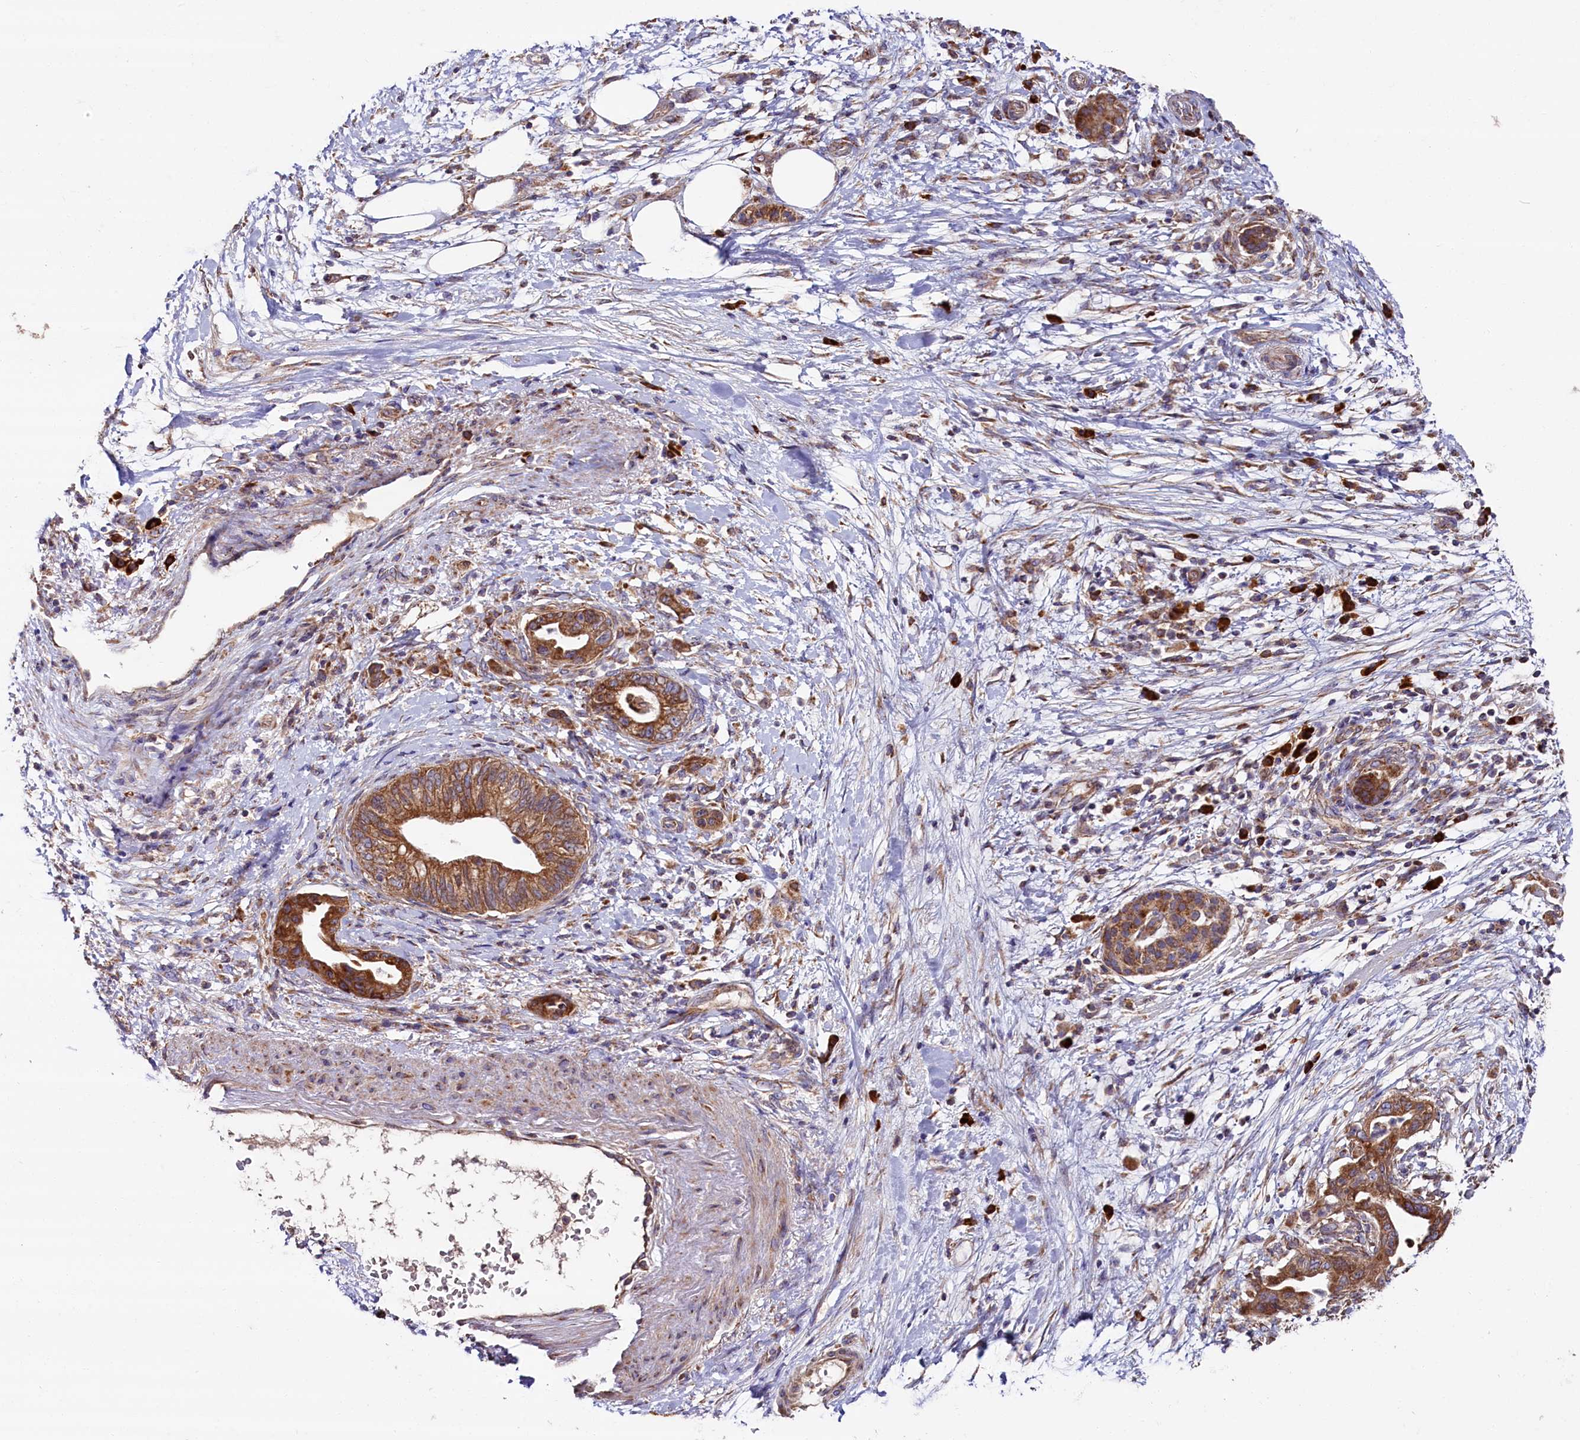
{"staining": {"intensity": "moderate", "quantity": ">75%", "location": "cytoplasmic/membranous"}, "tissue": "pancreatic cancer", "cell_type": "Tumor cells", "image_type": "cancer", "snomed": [{"axis": "morphology", "description": "Adenocarcinoma, NOS"}, {"axis": "topography", "description": "Pancreas"}], "caption": "The micrograph demonstrates immunohistochemical staining of pancreatic adenocarcinoma. There is moderate cytoplasmic/membranous expression is seen in about >75% of tumor cells. (DAB (3,3'-diaminobenzidine) IHC, brown staining for protein, blue staining for nuclei).", "gene": "ZSWIM1", "patient": {"sex": "female", "age": 73}}